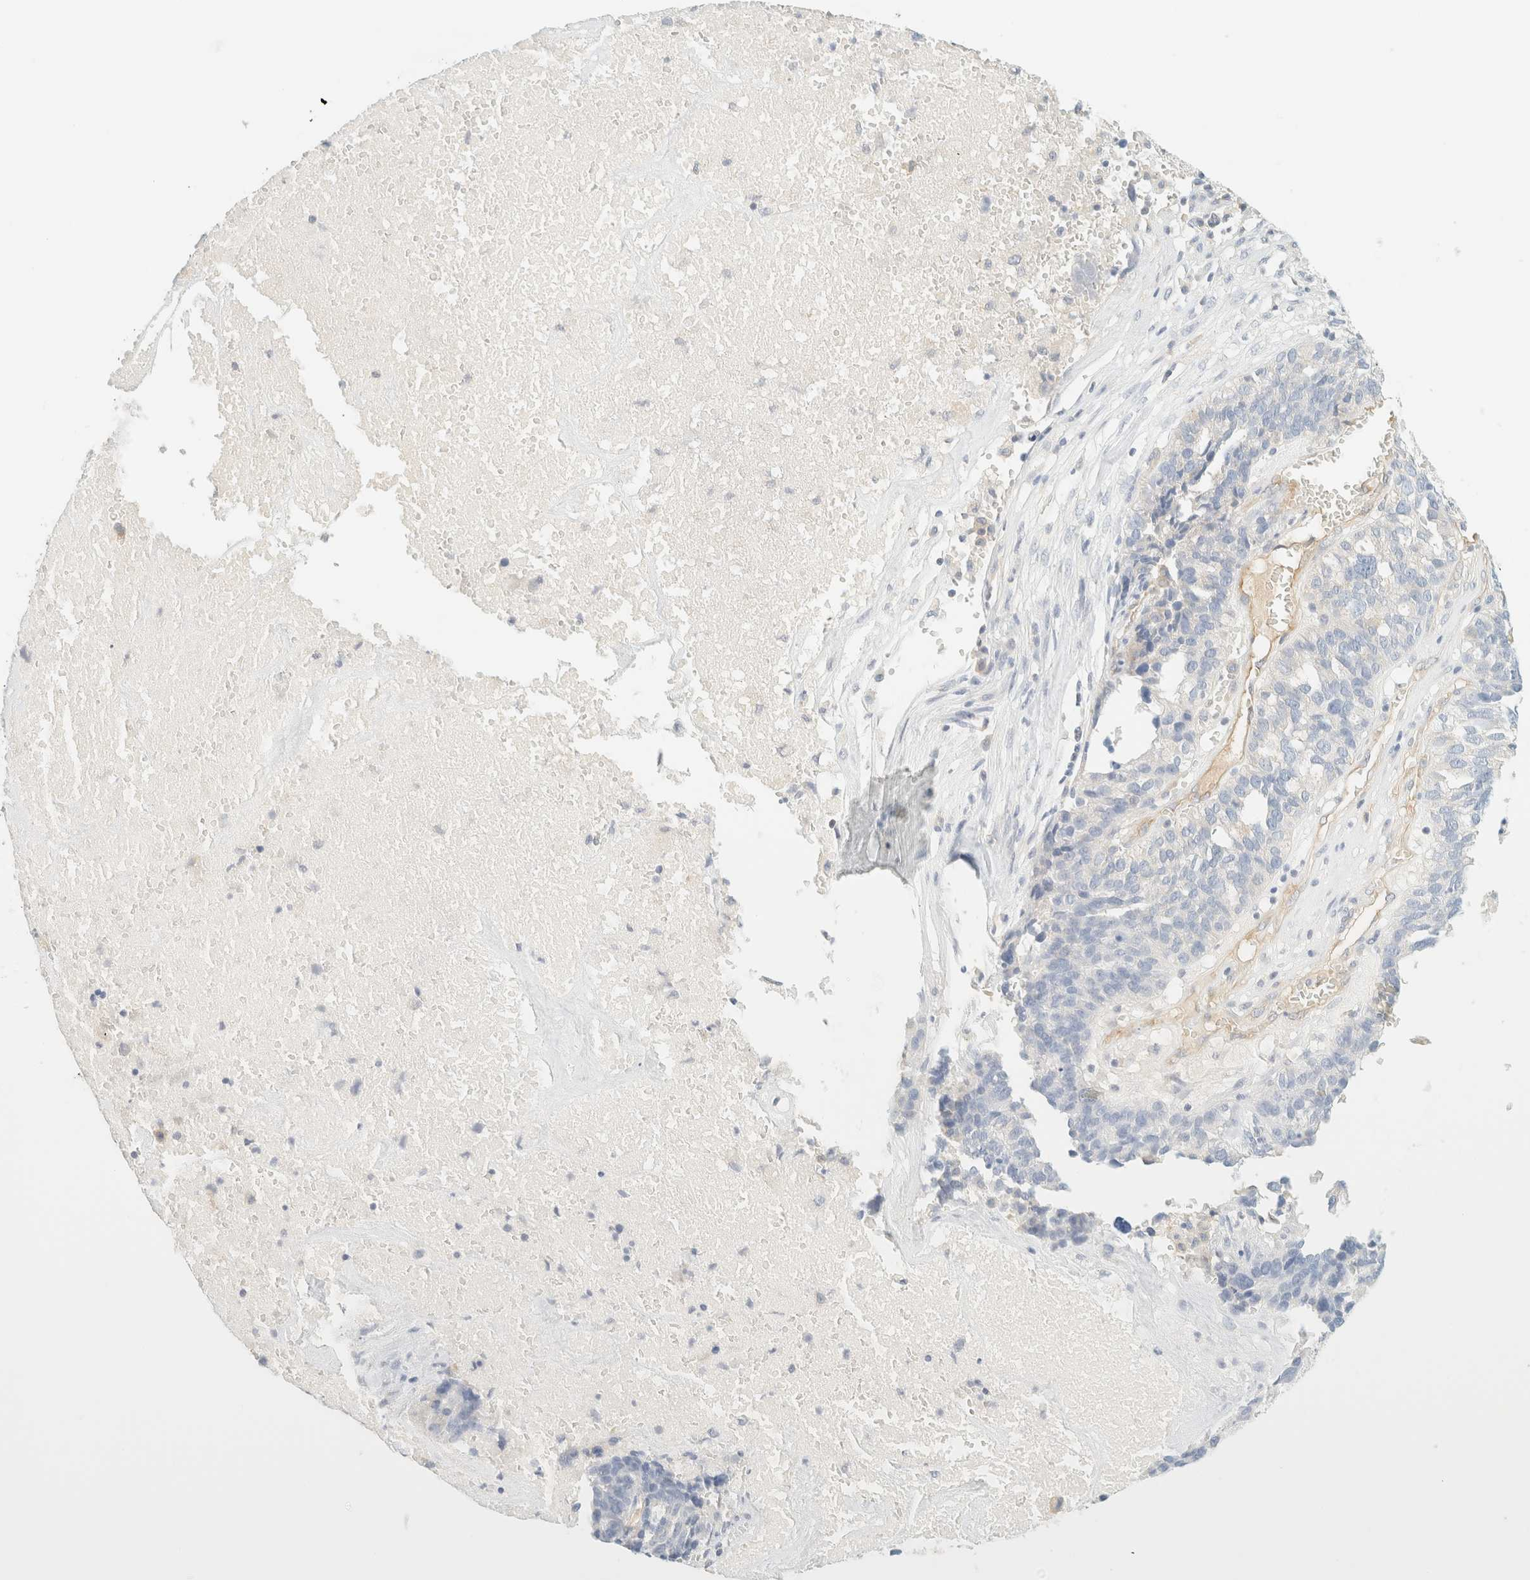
{"staining": {"intensity": "negative", "quantity": "none", "location": "none"}, "tissue": "ovarian cancer", "cell_type": "Tumor cells", "image_type": "cancer", "snomed": [{"axis": "morphology", "description": "Cystadenocarcinoma, serous, NOS"}, {"axis": "topography", "description": "Ovary"}], "caption": "Immunohistochemistry (IHC) of ovarian cancer reveals no staining in tumor cells.", "gene": "FHOD1", "patient": {"sex": "female", "age": 59}}